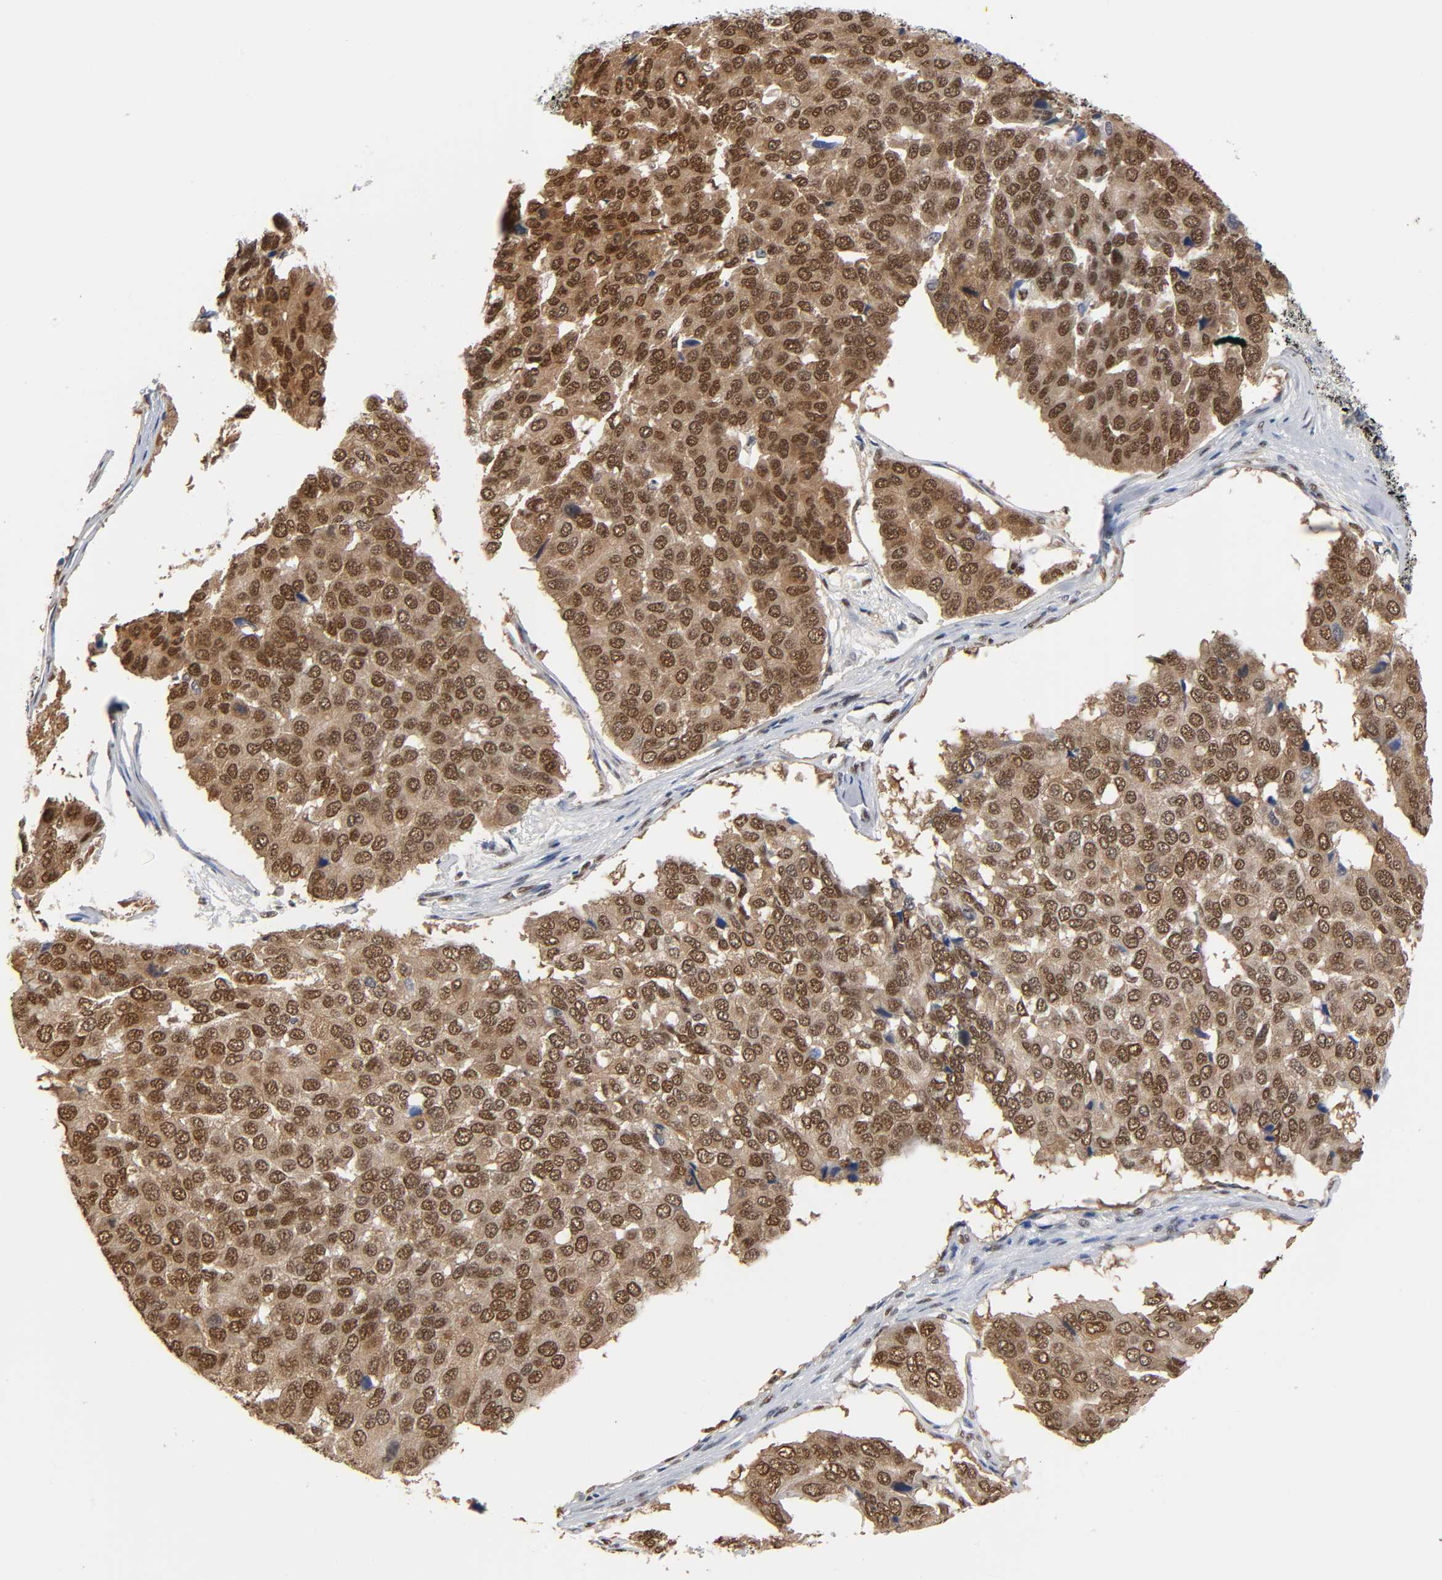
{"staining": {"intensity": "strong", "quantity": ">75%", "location": "cytoplasmic/membranous,nuclear"}, "tissue": "pancreatic cancer", "cell_type": "Tumor cells", "image_type": "cancer", "snomed": [{"axis": "morphology", "description": "Adenocarcinoma, NOS"}, {"axis": "topography", "description": "Pancreas"}], "caption": "Adenocarcinoma (pancreatic) tissue shows strong cytoplasmic/membranous and nuclear positivity in about >75% of tumor cells, visualized by immunohistochemistry. (IHC, brightfield microscopy, high magnification).", "gene": "ILKAP", "patient": {"sex": "male", "age": 50}}